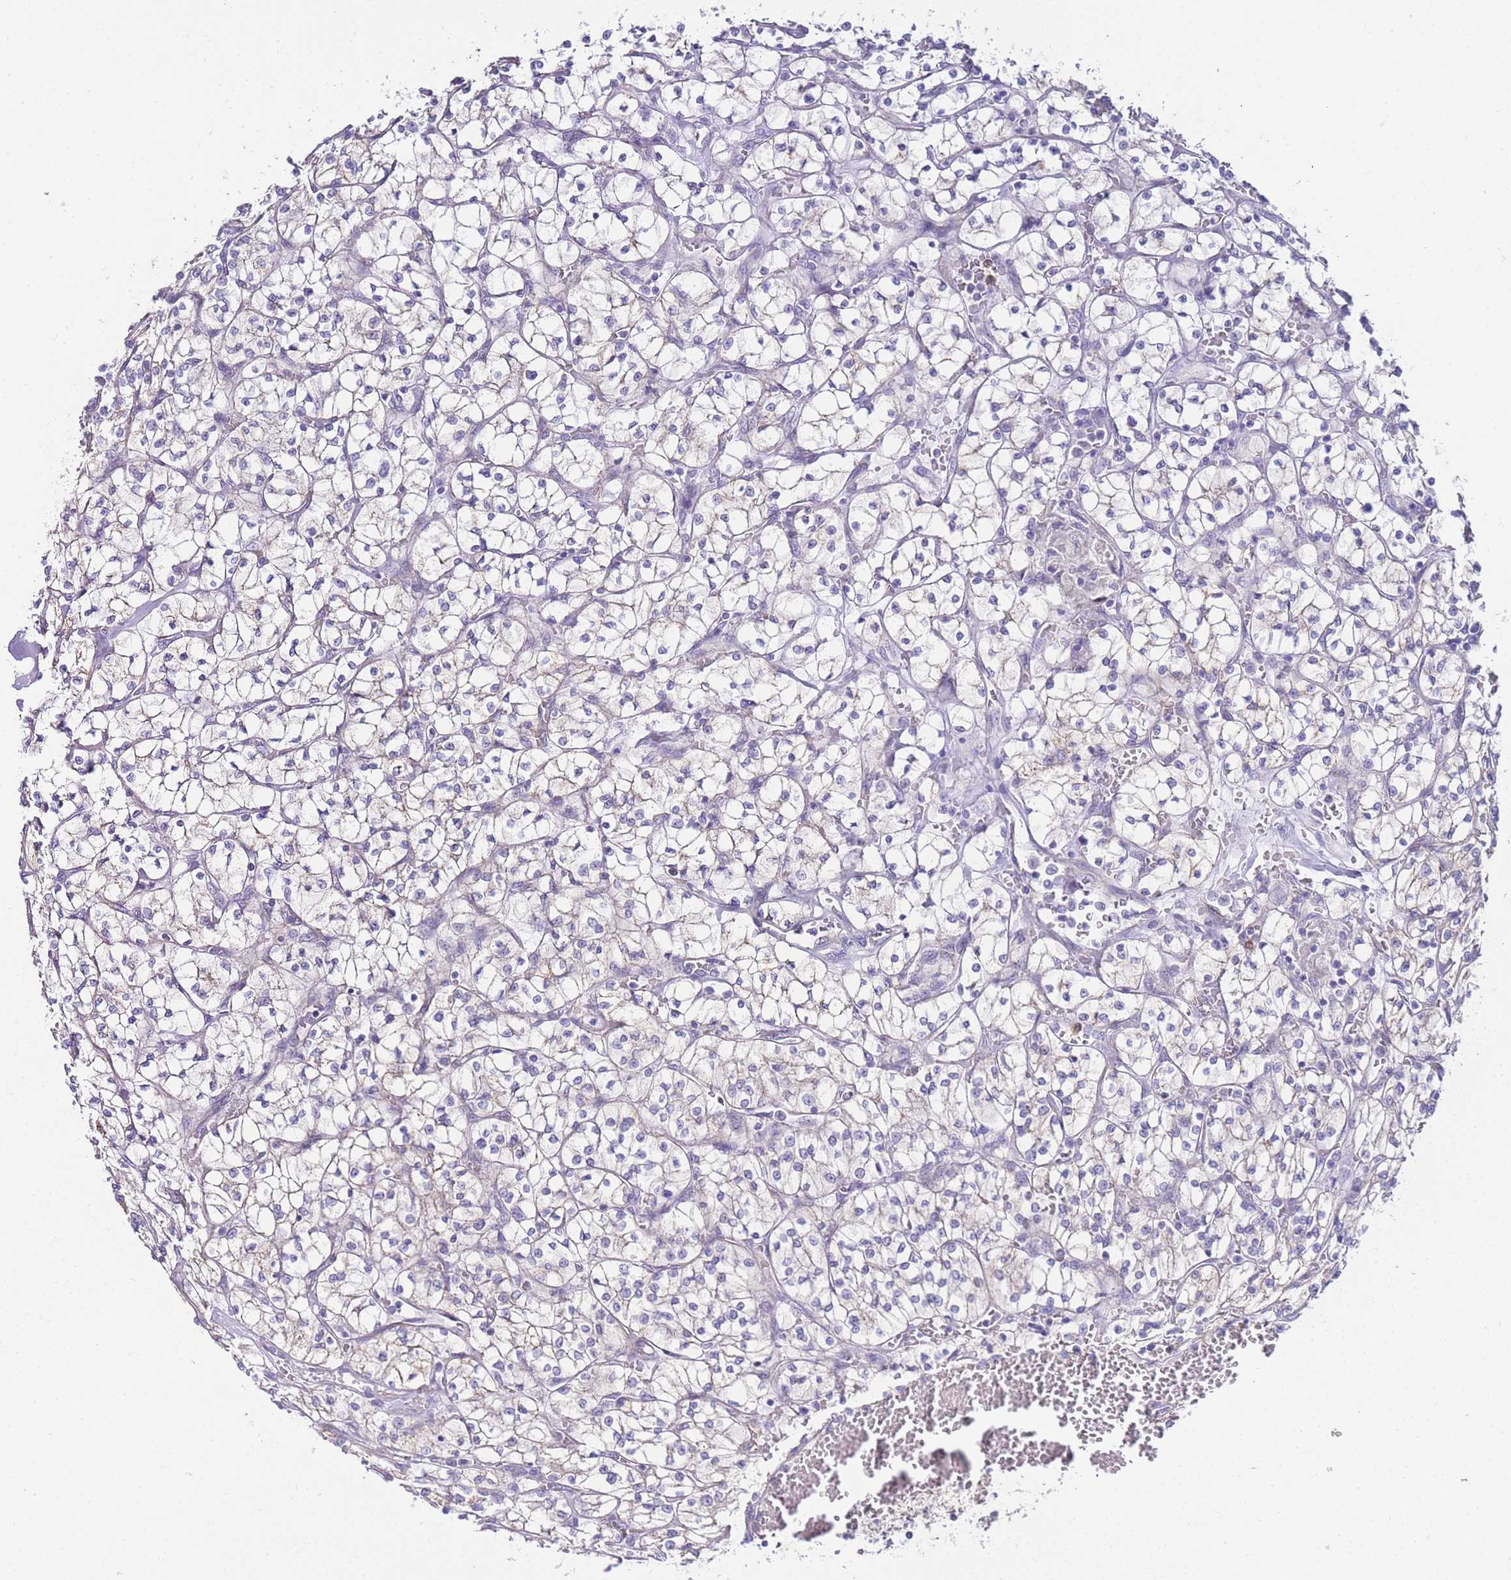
{"staining": {"intensity": "weak", "quantity": "25%-75%", "location": "cytoplasmic/membranous"}, "tissue": "renal cancer", "cell_type": "Tumor cells", "image_type": "cancer", "snomed": [{"axis": "morphology", "description": "Adenocarcinoma, NOS"}, {"axis": "topography", "description": "Kidney"}], "caption": "Renal cancer (adenocarcinoma) was stained to show a protein in brown. There is low levels of weak cytoplasmic/membranous expression in about 25%-75% of tumor cells. The protein of interest is stained brown, and the nuclei are stained in blue (DAB (3,3'-diaminobenzidine) IHC with brightfield microscopy, high magnification).", "gene": "PDCD7", "patient": {"sex": "female", "age": 64}}